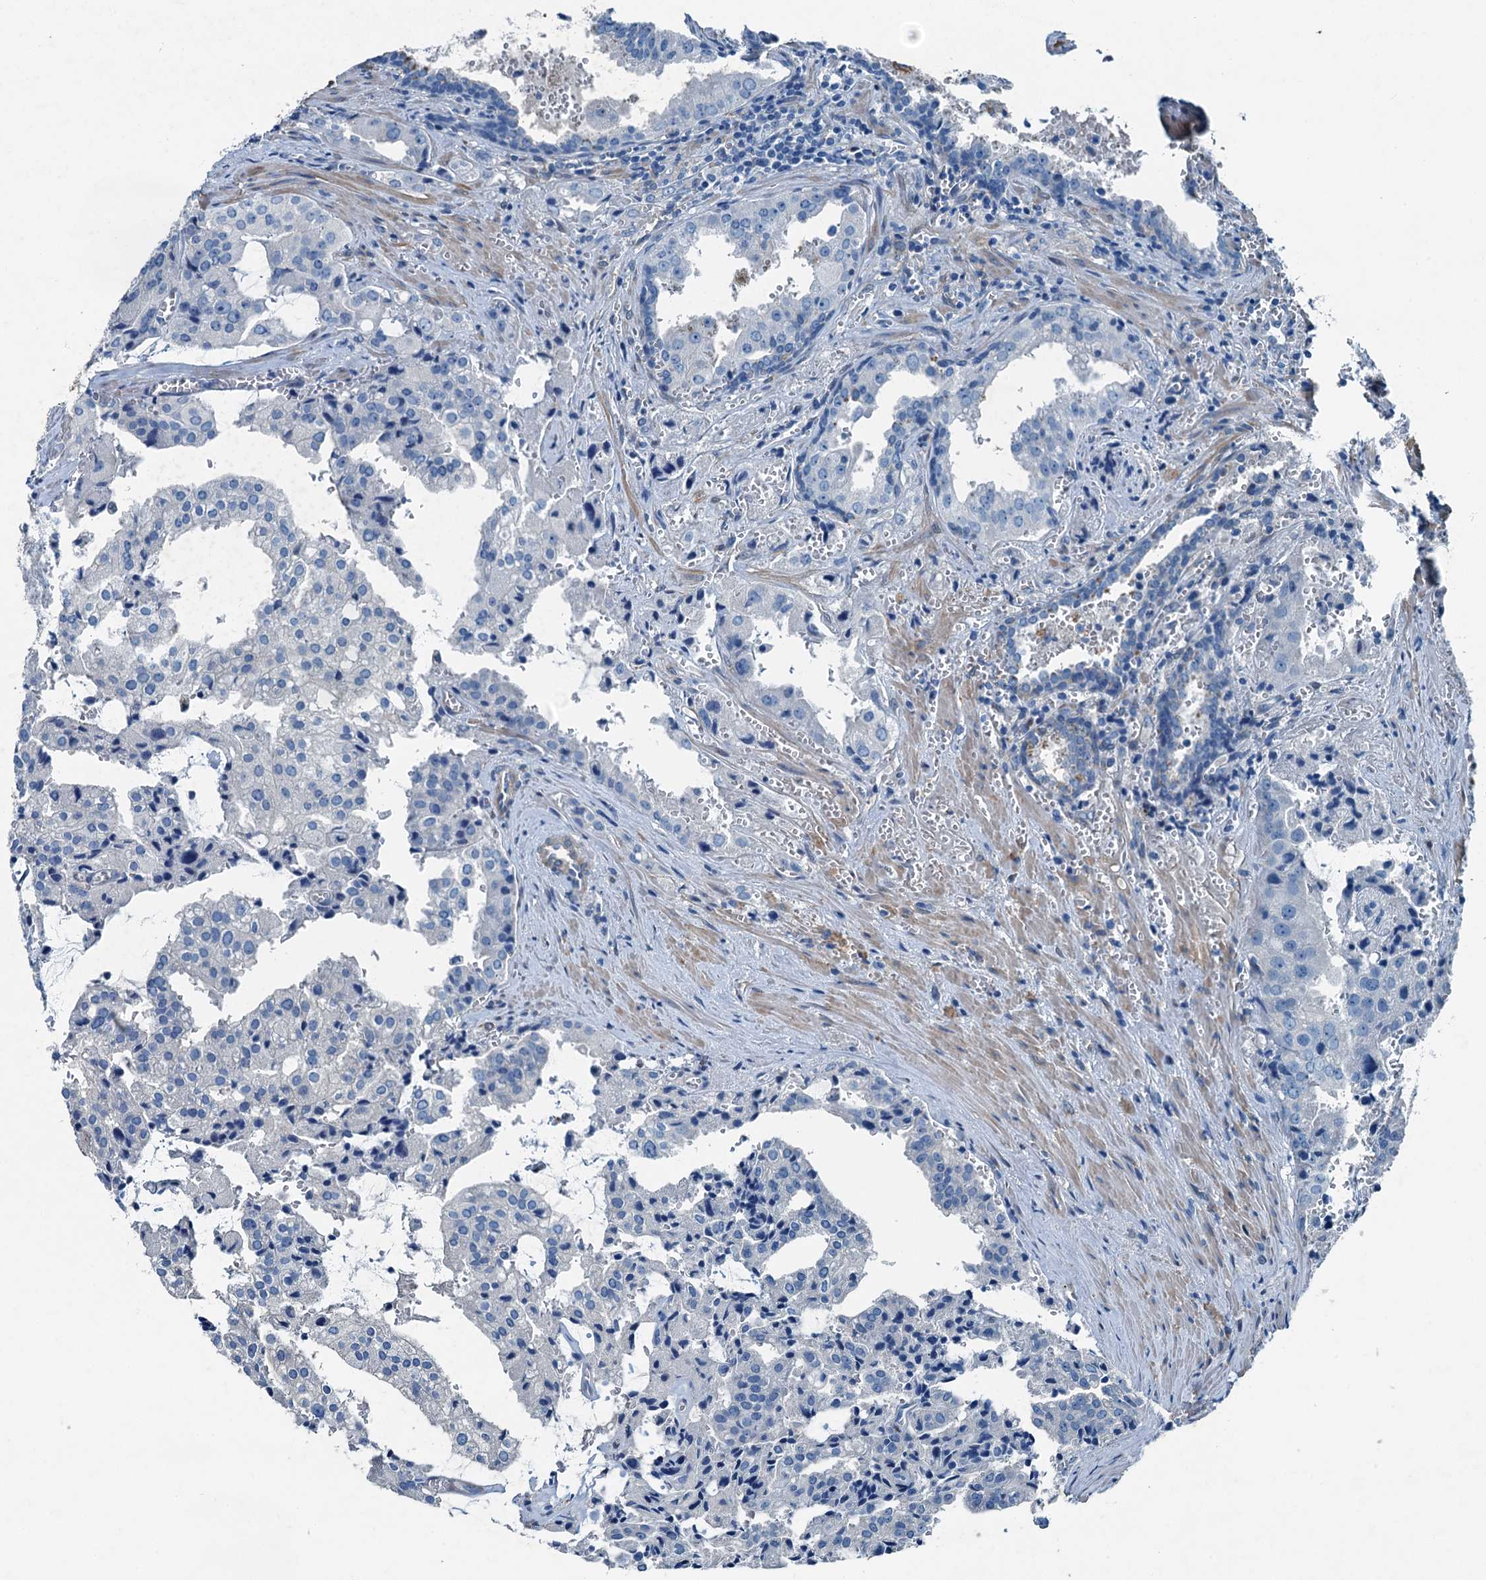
{"staining": {"intensity": "negative", "quantity": "none", "location": "none"}, "tissue": "prostate cancer", "cell_type": "Tumor cells", "image_type": "cancer", "snomed": [{"axis": "morphology", "description": "Adenocarcinoma, High grade"}, {"axis": "topography", "description": "Prostate"}], "caption": "Tumor cells are negative for protein expression in human prostate cancer (adenocarcinoma (high-grade)).", "gene": "RAB3IL1", "patient": {"sex": "male", "age": 68}}